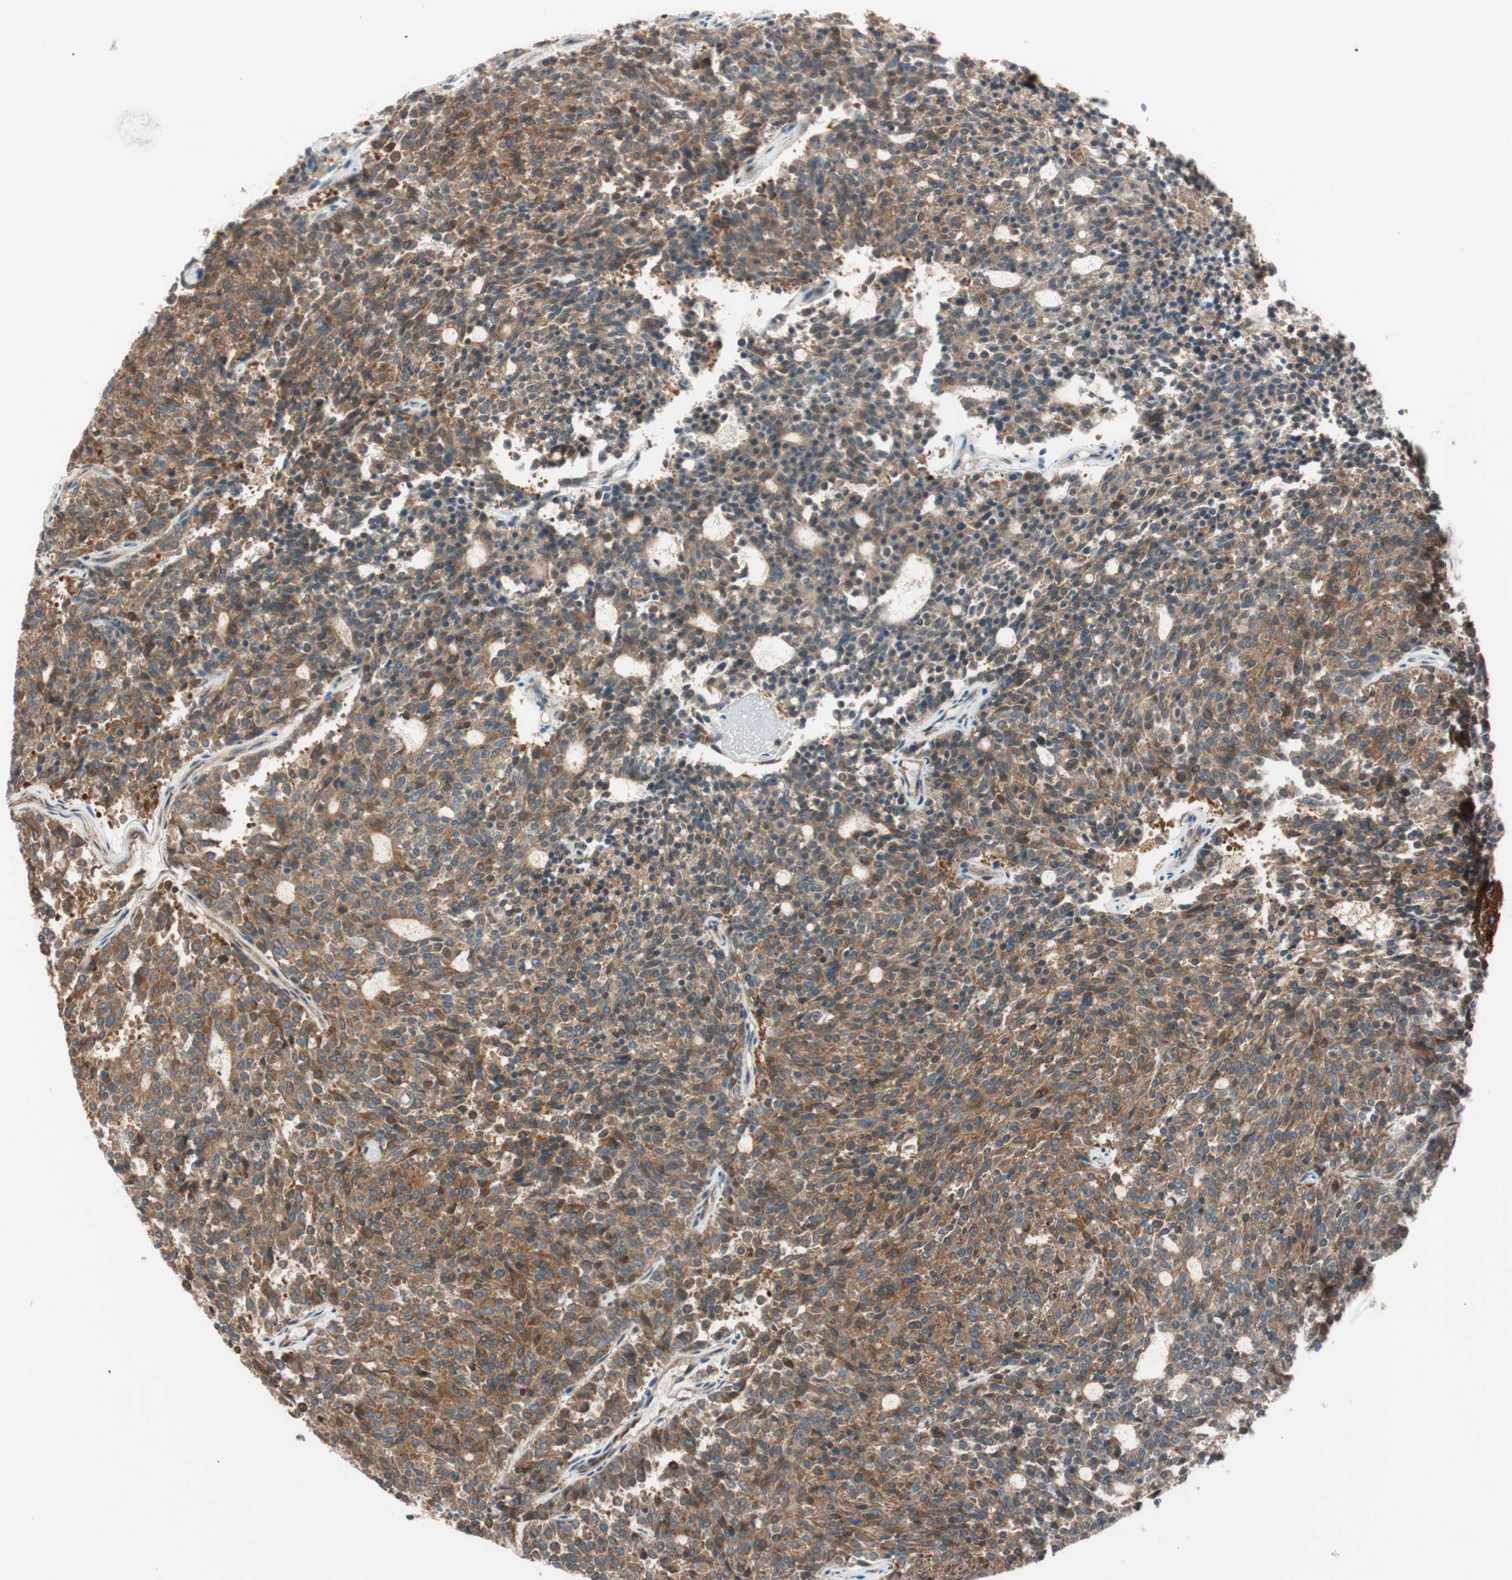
{"staining": {"intensity": "strong", "quantity": ">75%", "location": "cytoplasmic/membranous"}, "tissue": "carcinoid", "cell_type": "Tumor cells", "image_type": "cancer", "snomed": [{"axis": "morphology", "description": "Carcinoid, malignant, NOS"}, {"axis": "topography", "description": "Pancreas"}], "caption": "A histopathology image showing strong cytoplasmic/membranous expression in about >75% of tumor cells in carcinoid, as visualized by brown immunohistochemical staining.", "gene": "RAB5A", "patient": {"sex": "female", "age": 54}}